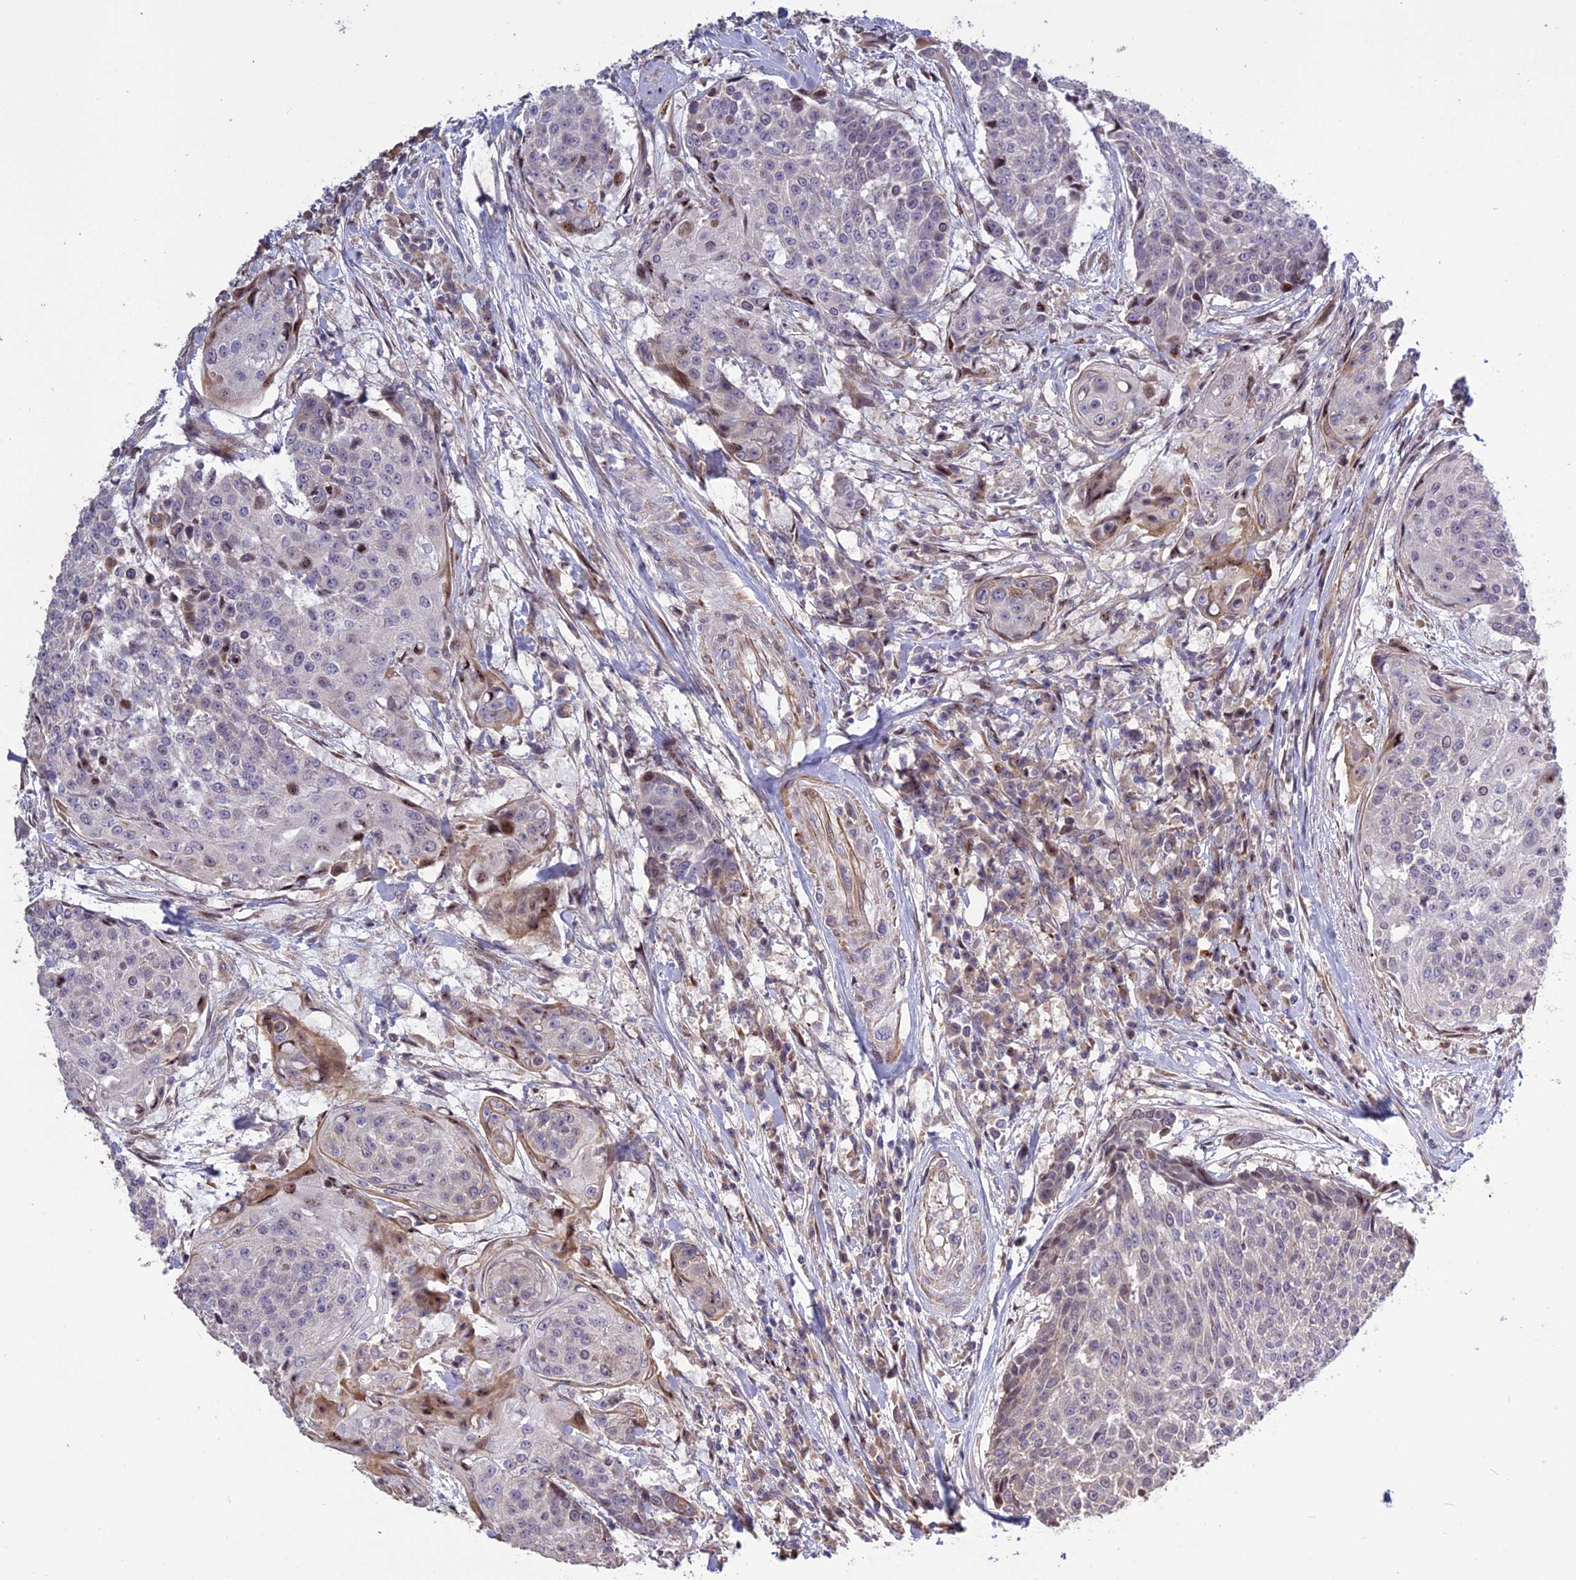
{"staining": {"intensity": "moderate", "quantity": "<25%", "location": "nuclear"}, "tissue": "urothelial cancer", "cell_type": "Tumor cells", "image_type": "cancer", "snomed": [{"axis": "morphology", "description": "Urothelial carcinoma, High grade"}, {"axis": "topography", "description": "Urinary bladder"}], "caption": "High-grade urothelial carcinoma stained with a protein marker demonstrates moderate staining in tumor cells.", "gene": "SPG21", "patient": {"sex": "female", "age": 63}}